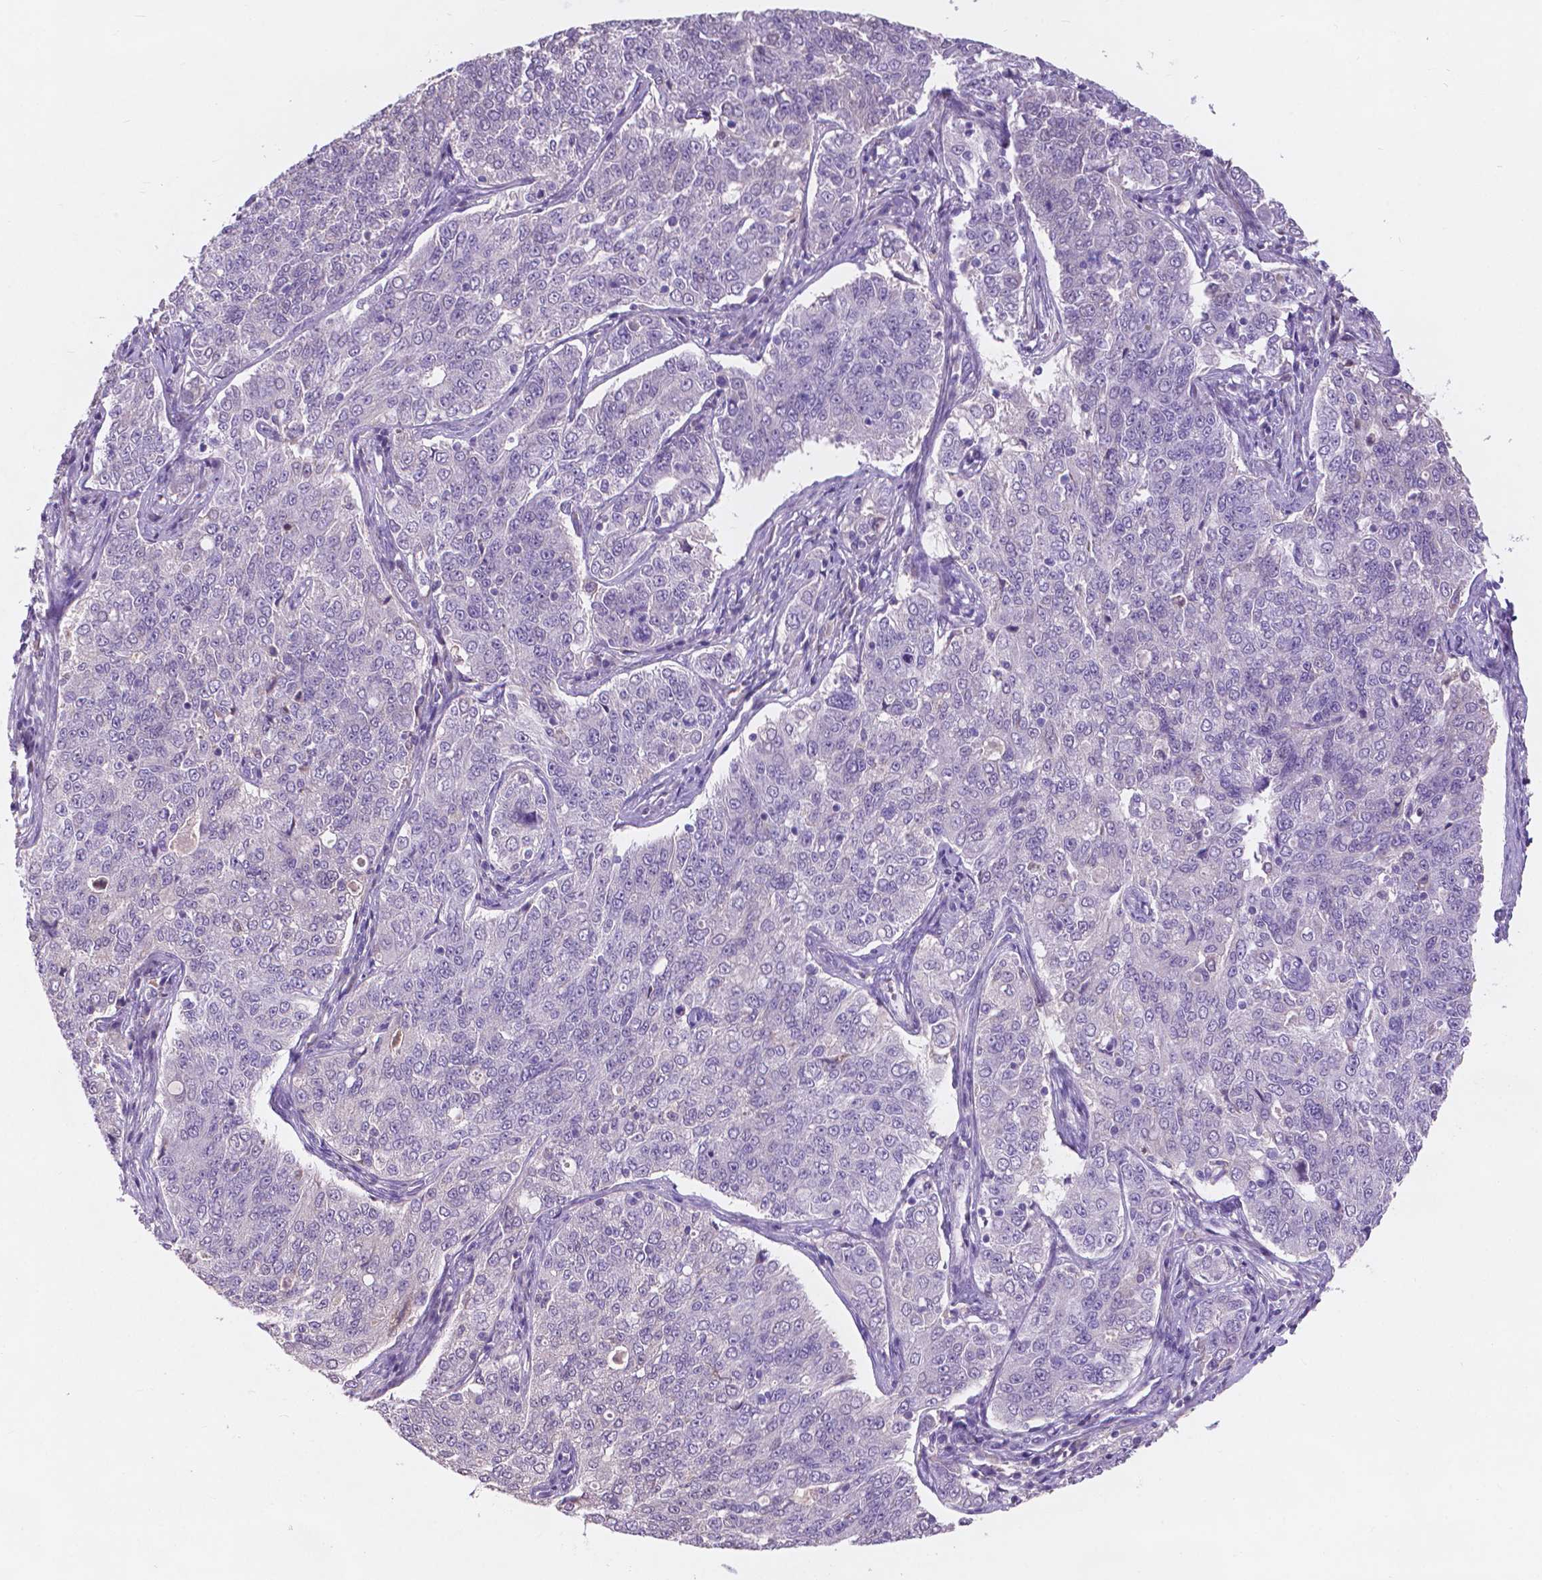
{"staining": {"intensity": "negative", "quantity": "none", "location": "none"}, "tissue": "endometrial cancer", "cell_type": "Tumor cells", "image_type": "cancer", "snomed": [{"axis": "morphology", "description": "Adenocarcinoma, NOS"}, {"axis": "topography", "description": "Endometrium"}], "caption": "IHC photomicrograph of neoplastic tissue: human endometrial cancer stained with DAB exhibits no significant protein positivity in tumor cells. (DAB immunohistochemistry (IHC) visualized using brightfield microscopy, high magnification).", "gene": "IREB2", "patient": {"sex": "female", "age": 43}}